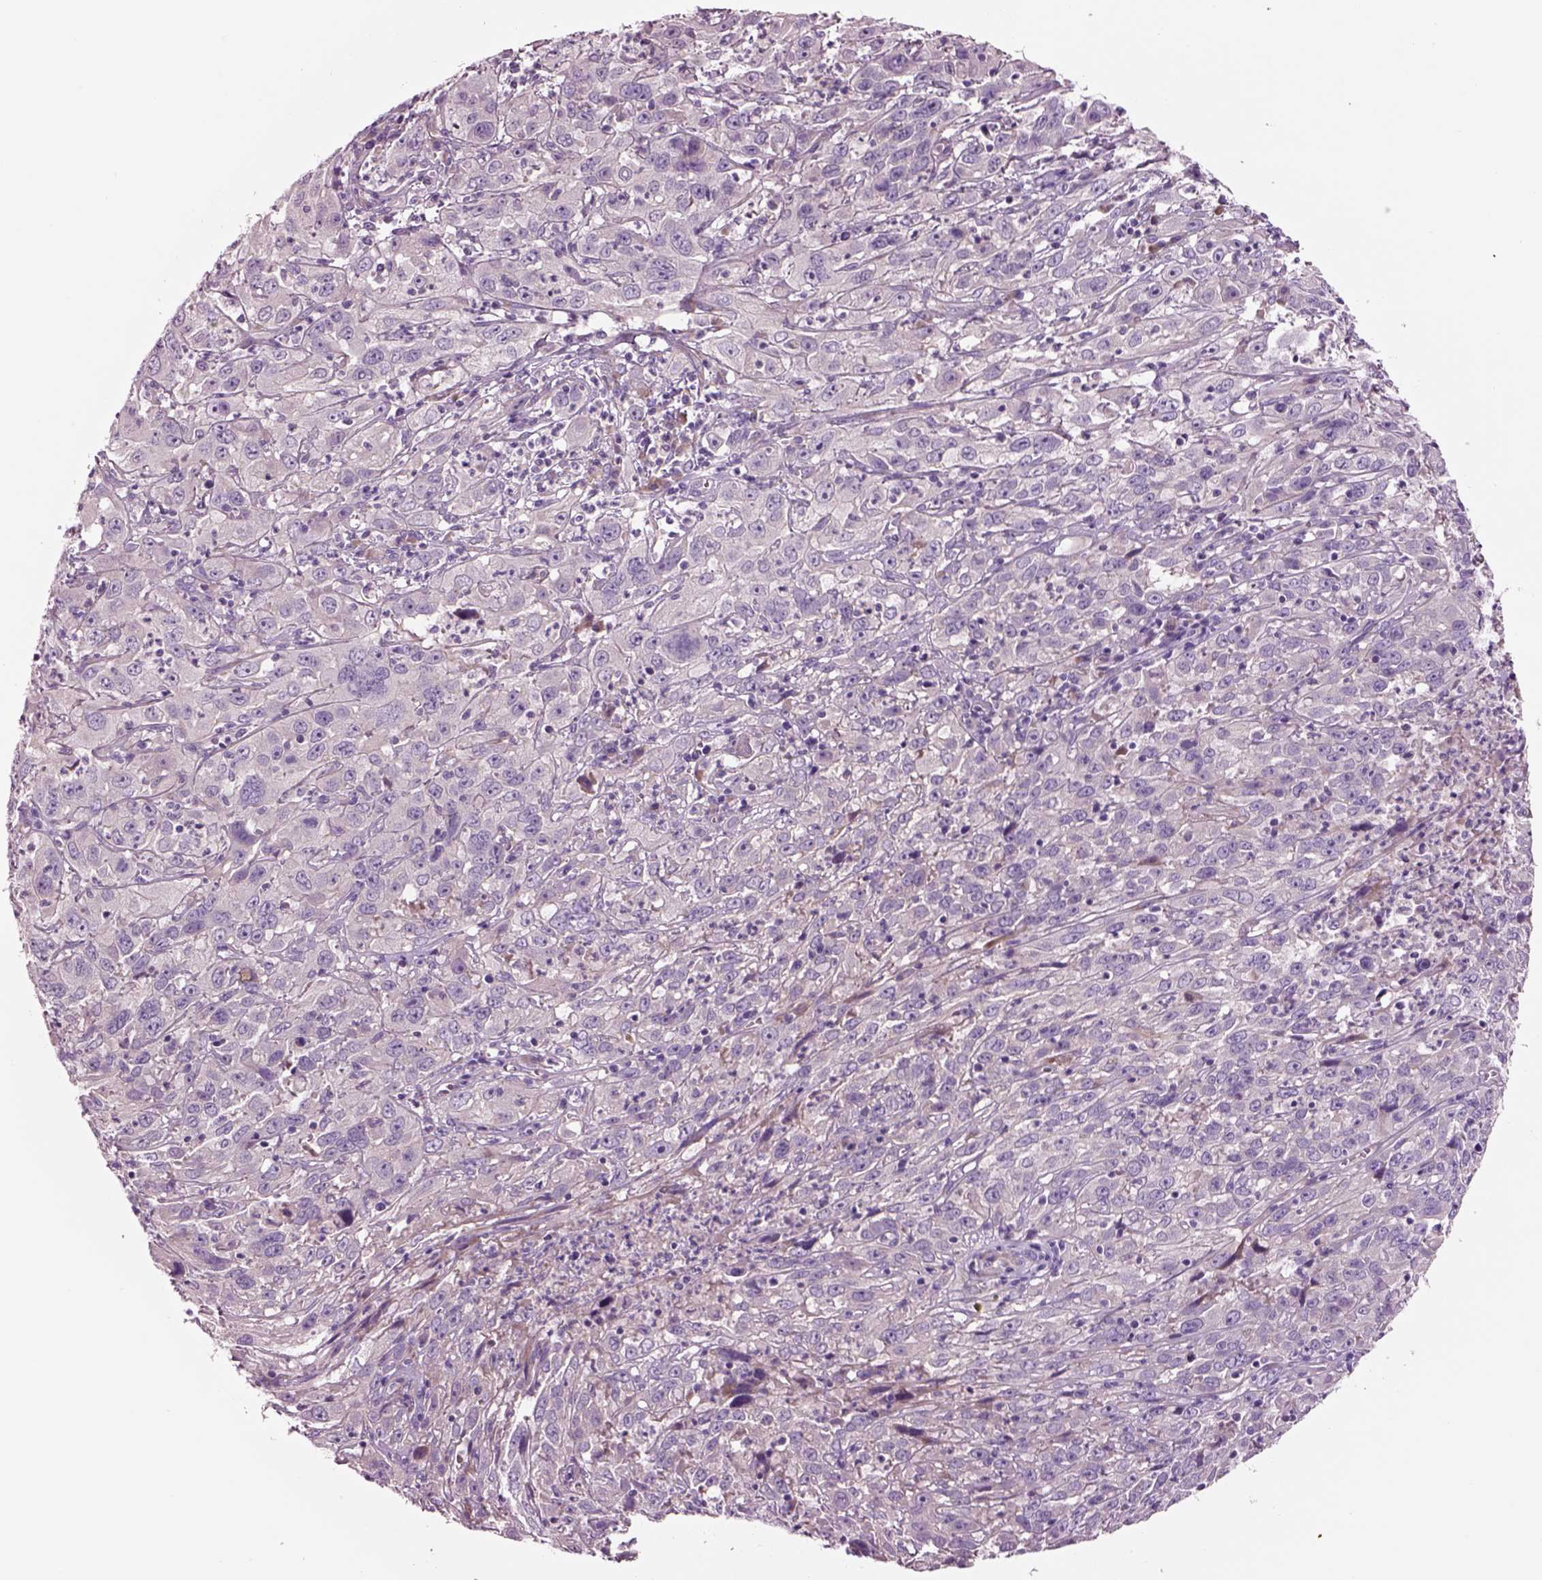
{"staining": {"intensity": "negative", "quantity": "none", "location": "none"}, "tissue": "cervical cancer", "cell_type": "Tumor cells", "image_type": "cancer", "snomed": [{"axis": "morphology", "description": "Squamous cell carcinoma, NOS"}, {"axis": "topography", "description": "Cervix"}], "caption": "Human cervical cancer (squamous cell carcinoma) stained for a protein using immunohistochemistry reveals no expression in tumor cells.", "gene": "PLPP7", "patient": {"sex": "female", "age": 32}}